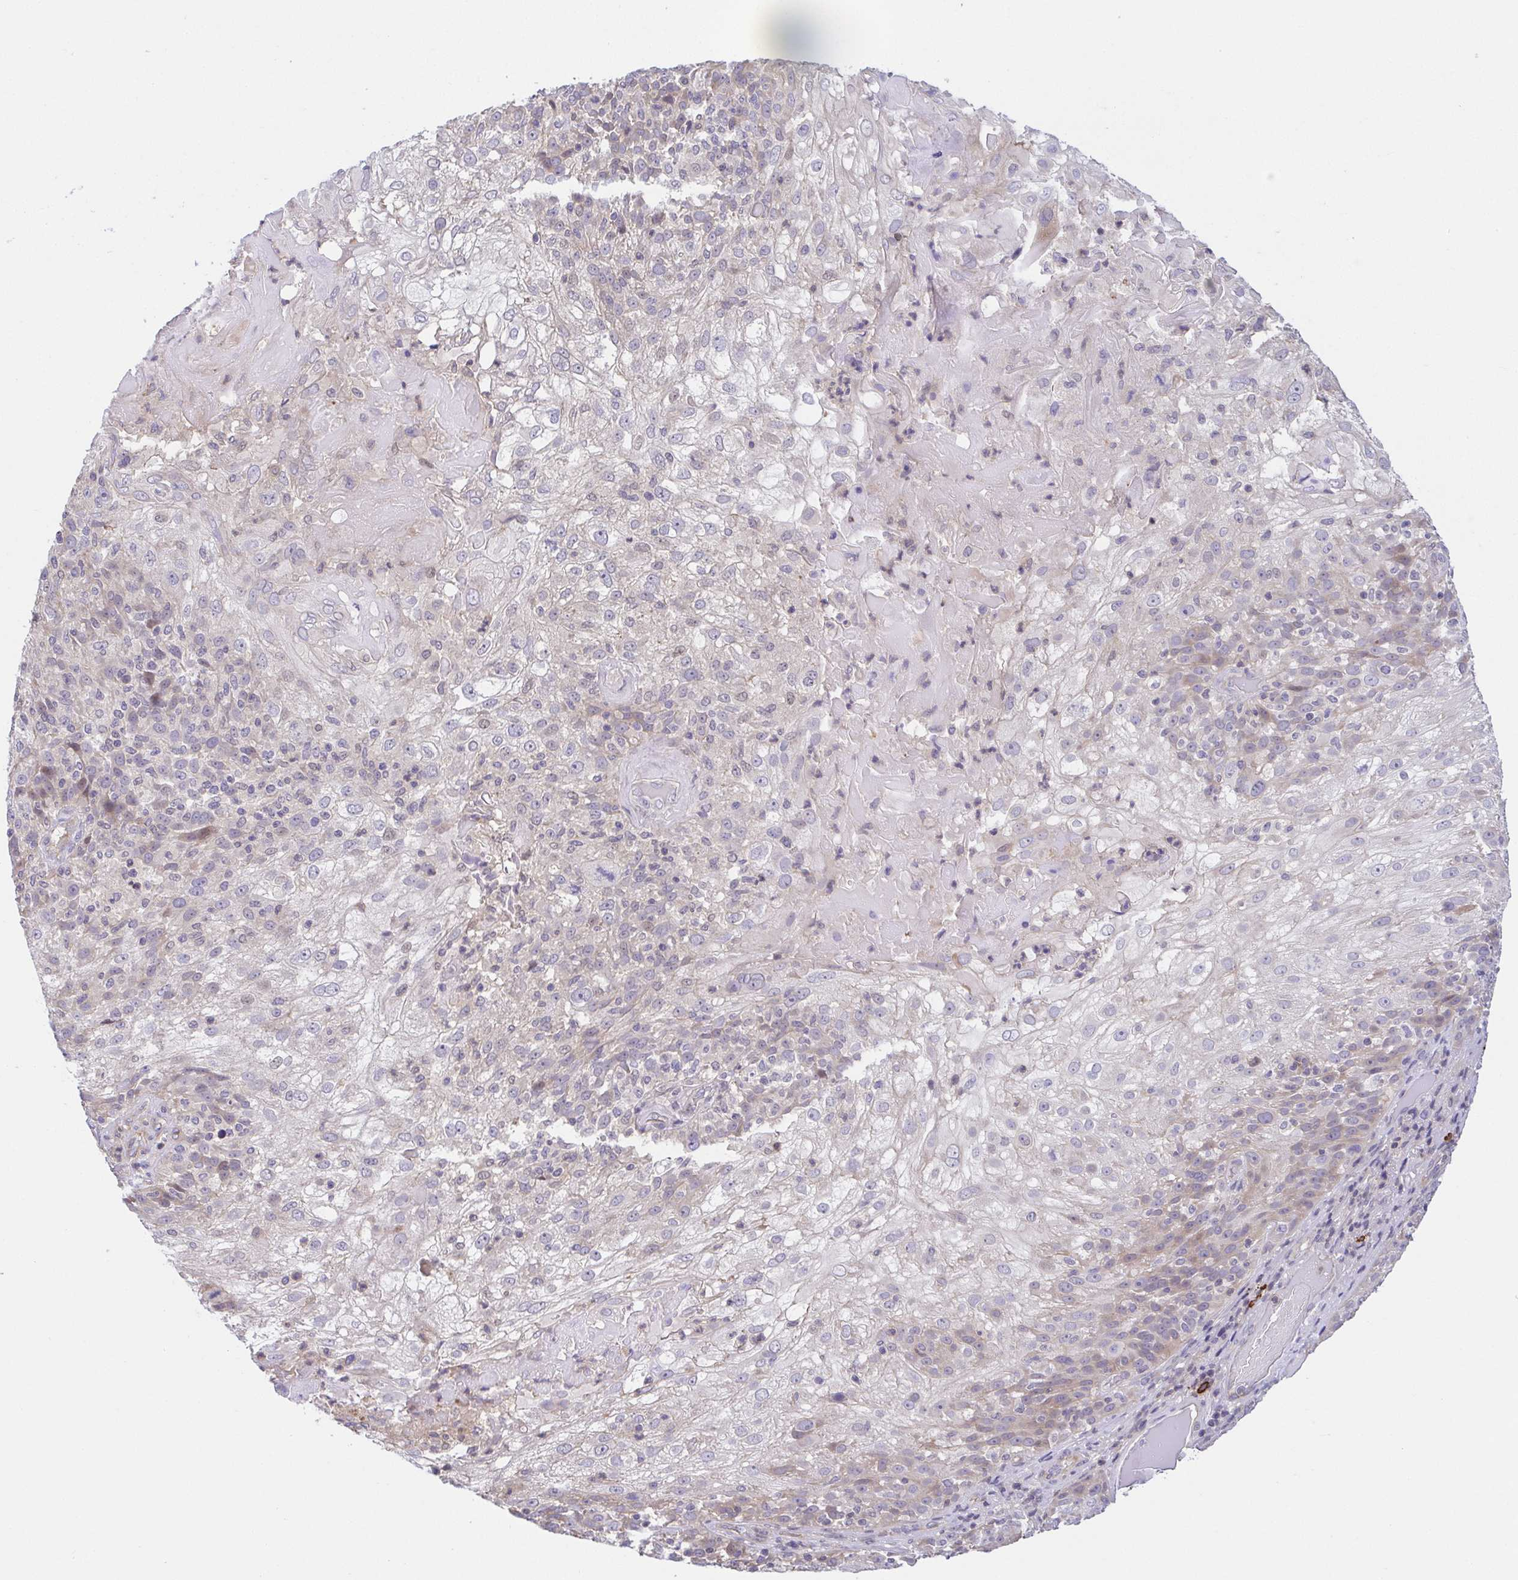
{"staining": {"intensity": "negative", "quantity": "none", "location": "none"}, "tissue": "skin cancer", "cell_type": "Tumor cells", "image_type": "cancer", "snomed": [{"axis": "morphology", "description": "Normal tissue, NOS"}, {"axis": "morphology", "description": "Squamous cell carcinoma, NOS"}, {"axis": "topography", "description": "Skin"}], "caption": "A high-resolution micrograph shows immunohistochemistry (IHC) staining of skin cancer (squamous cell carcinoma), which displays no significant positivity in tumor cells.", "gene": "PREPL", "patient": {"sex": "female", "age": 83}}